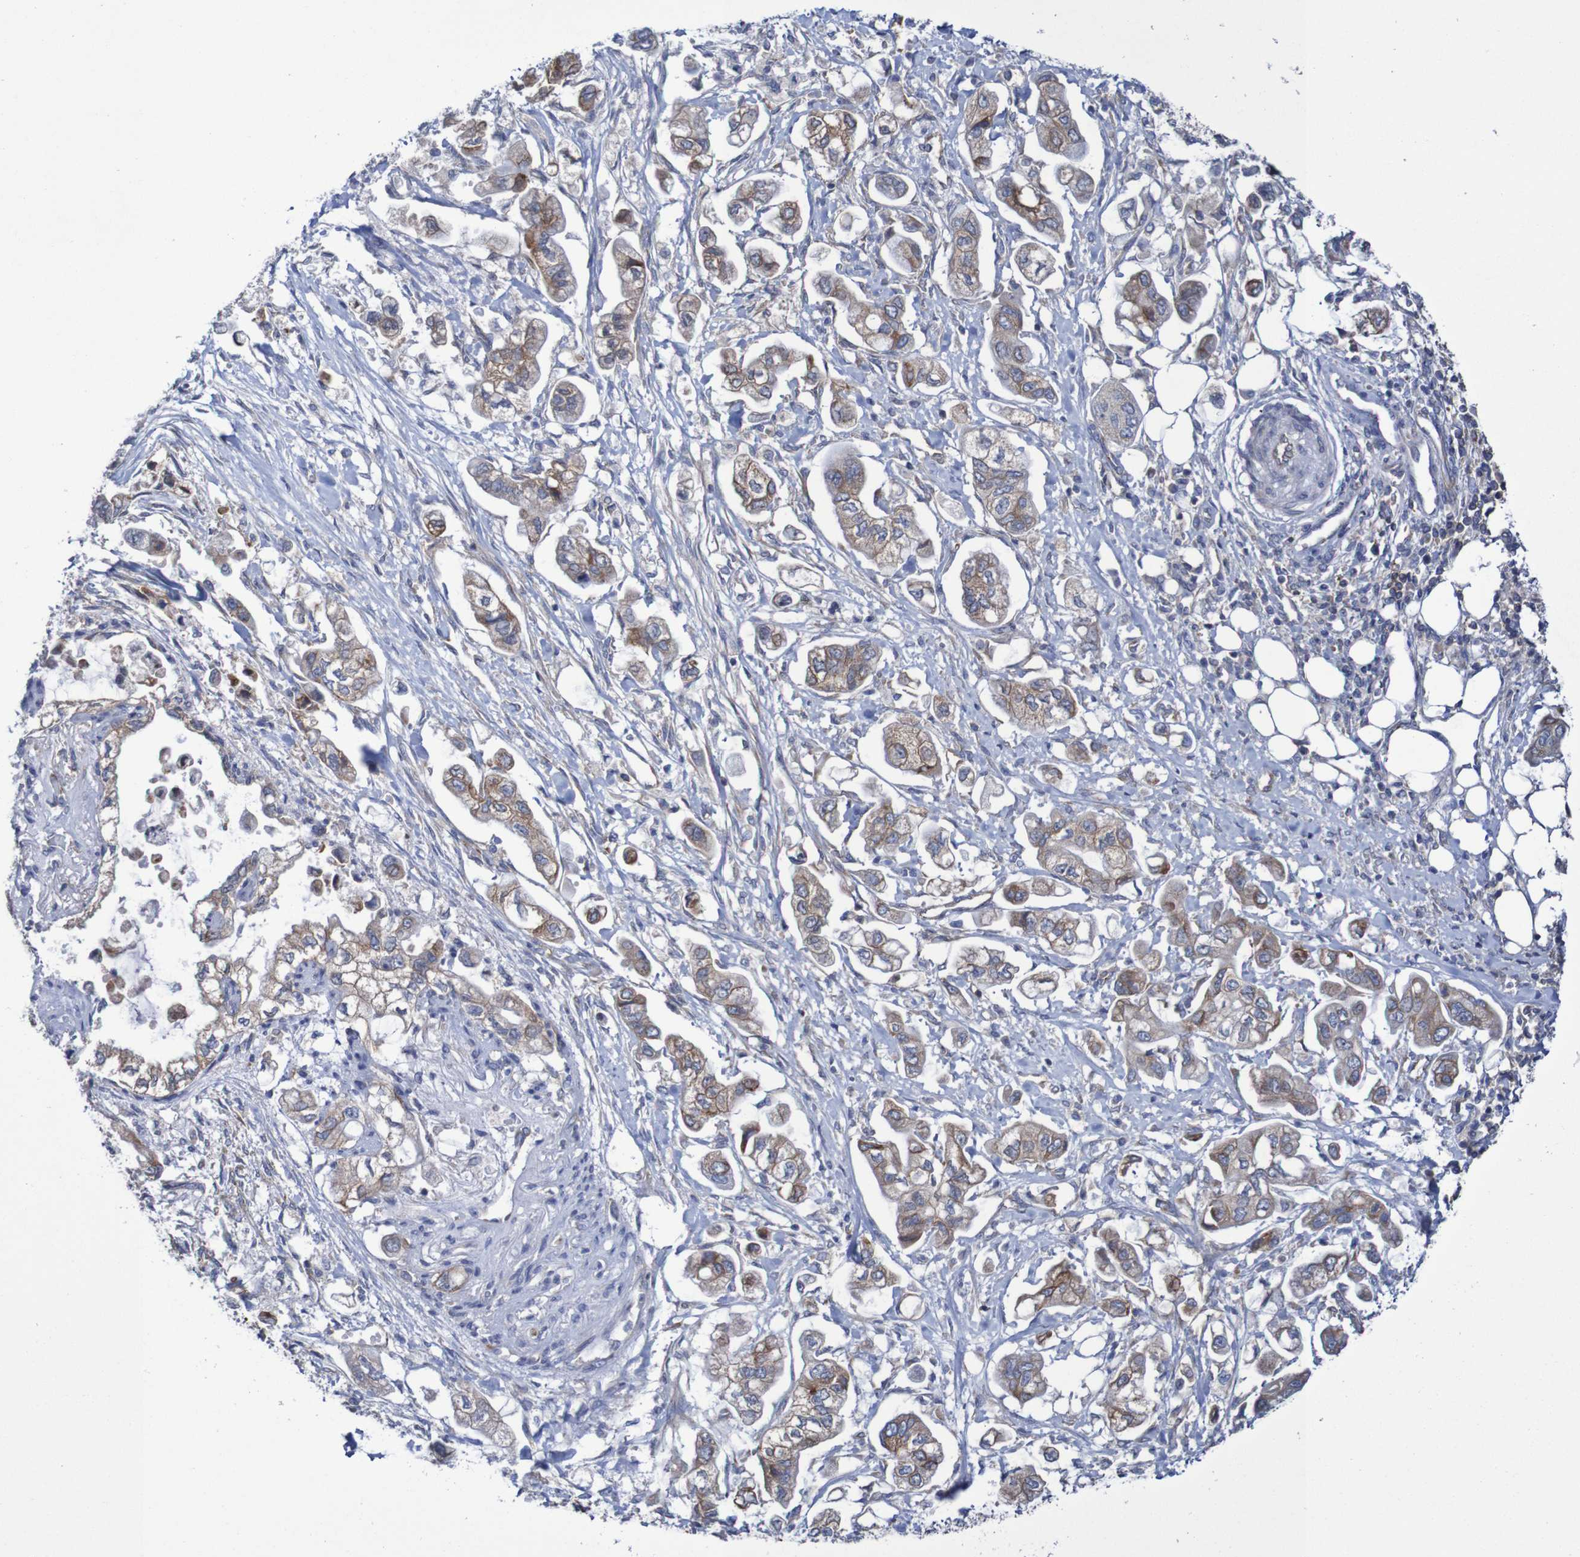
{"staining": {"intensity": "moderate", "quantity": ">75%", "location": "cytoplasmic/membranous"}, "tissue": "stomach cancer", "cell_type": "Tumor cells", "image_type": "cancer", "snomed": [{"axis": "morphology", "description": "Adenocarcinoma, NOS"}, {"axis": "topography", "description": "Stomach"}], "caption": "Immunohistochemistry (IHC) (DAB (3,3'-diaminobenzidine)) staining of stomach adenocarcinoma reveals moderate cytoplasmic/membranous protein staining in about >75% of tumor cells.", "gene": "FXR2", "patient": {"sex": "male", "age": 62}}